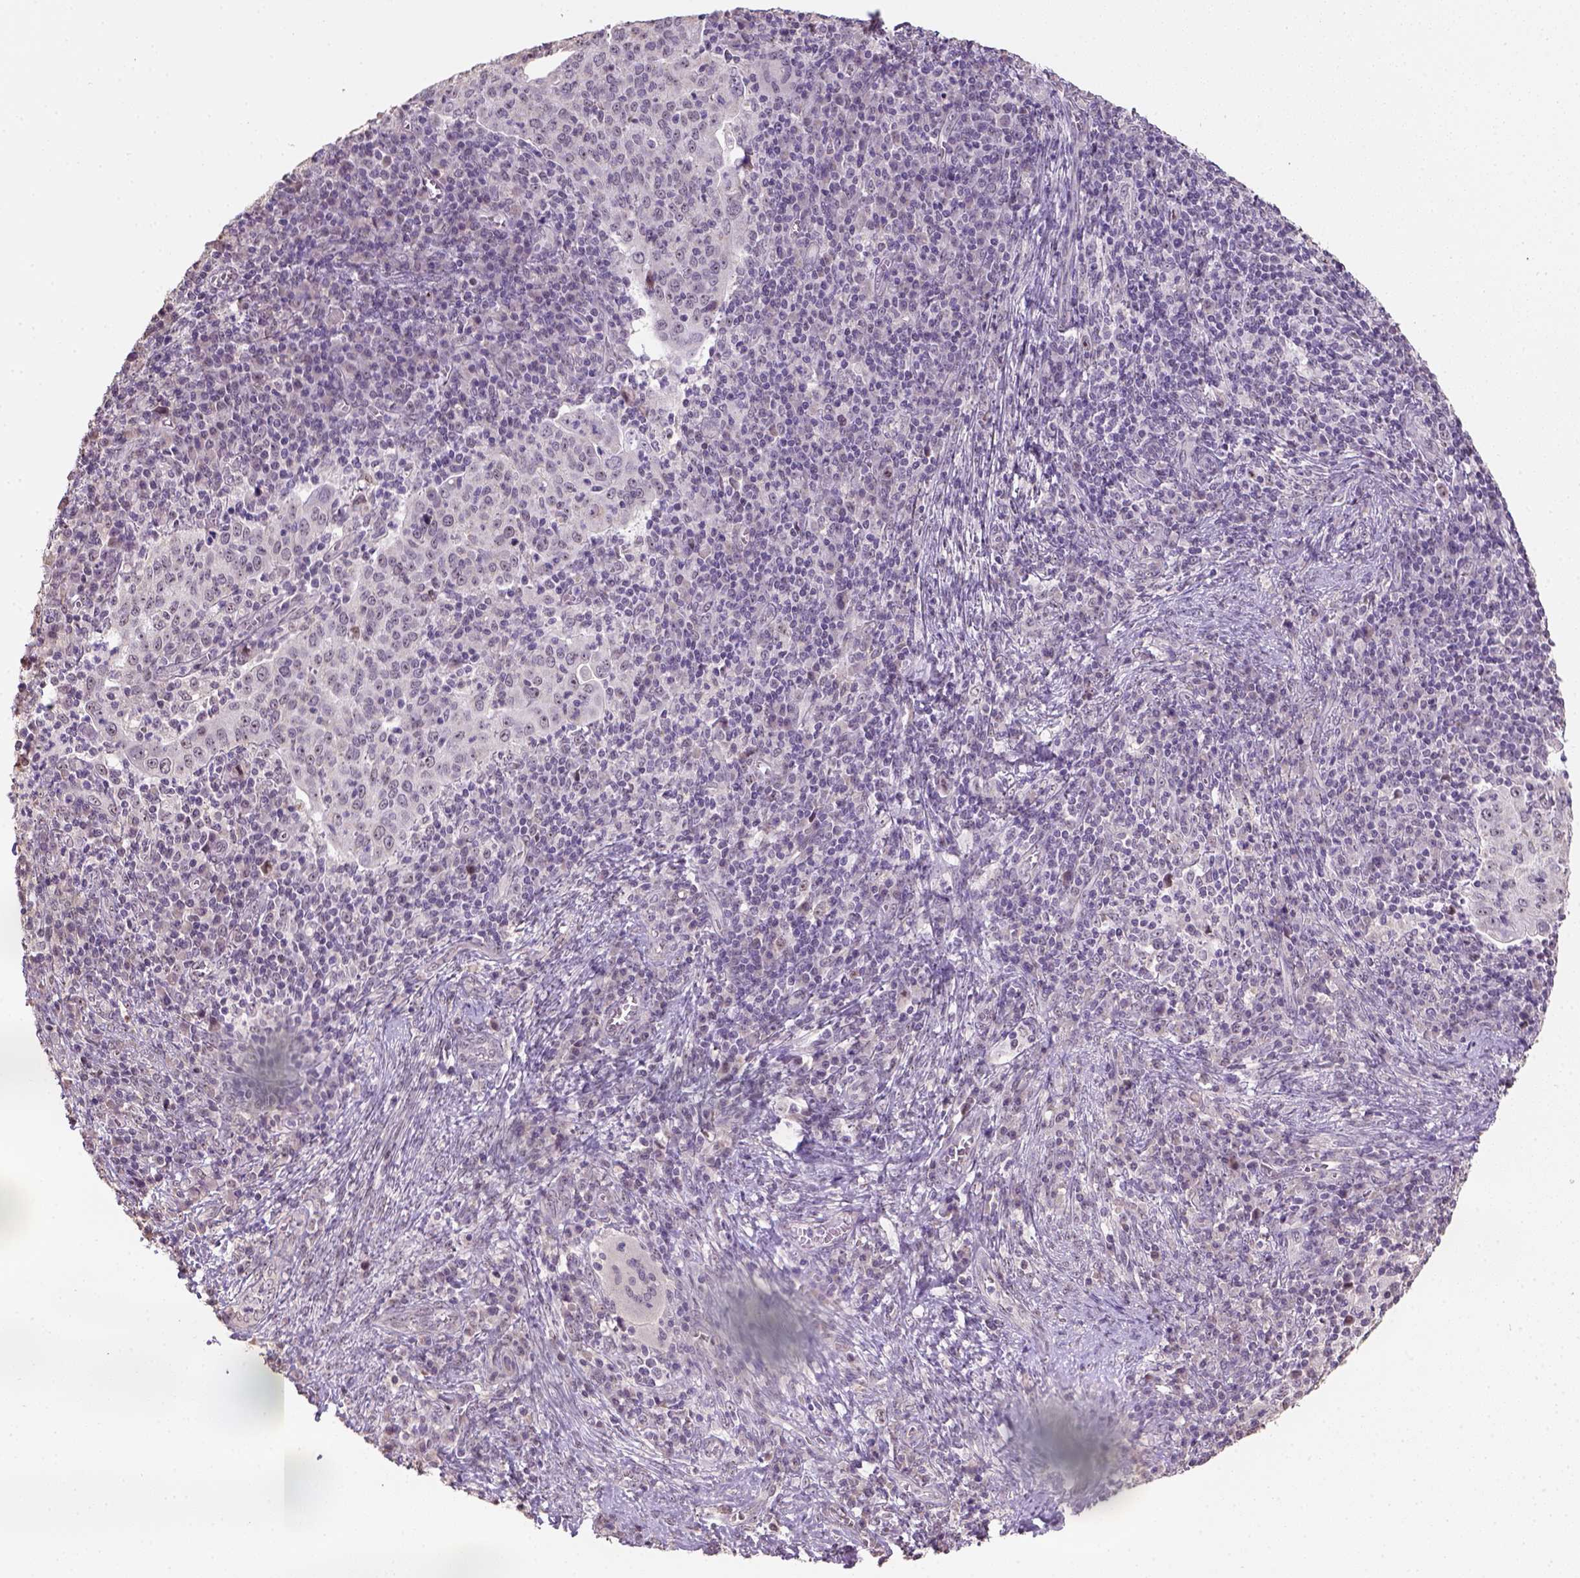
{"staining": {"intensity": "negative", "quantity": "none", "location": "none"}, "tissue": "cervical cancer", "cell_type": "Tumor cells", "image_type": "cancer", "snomed": [{"axis": "morphology", "description": "Squamous cell carcinoma, NOS"}, {"axis": "topography", "description": "Cervix"}], "caption": "Immunohistochemical staining of cervical cancer displays no significant positivity in tumor cells. Nuclei are stained in blue.", "gene": "DDX50", "patient": {"sex": "female", "age": 39}}